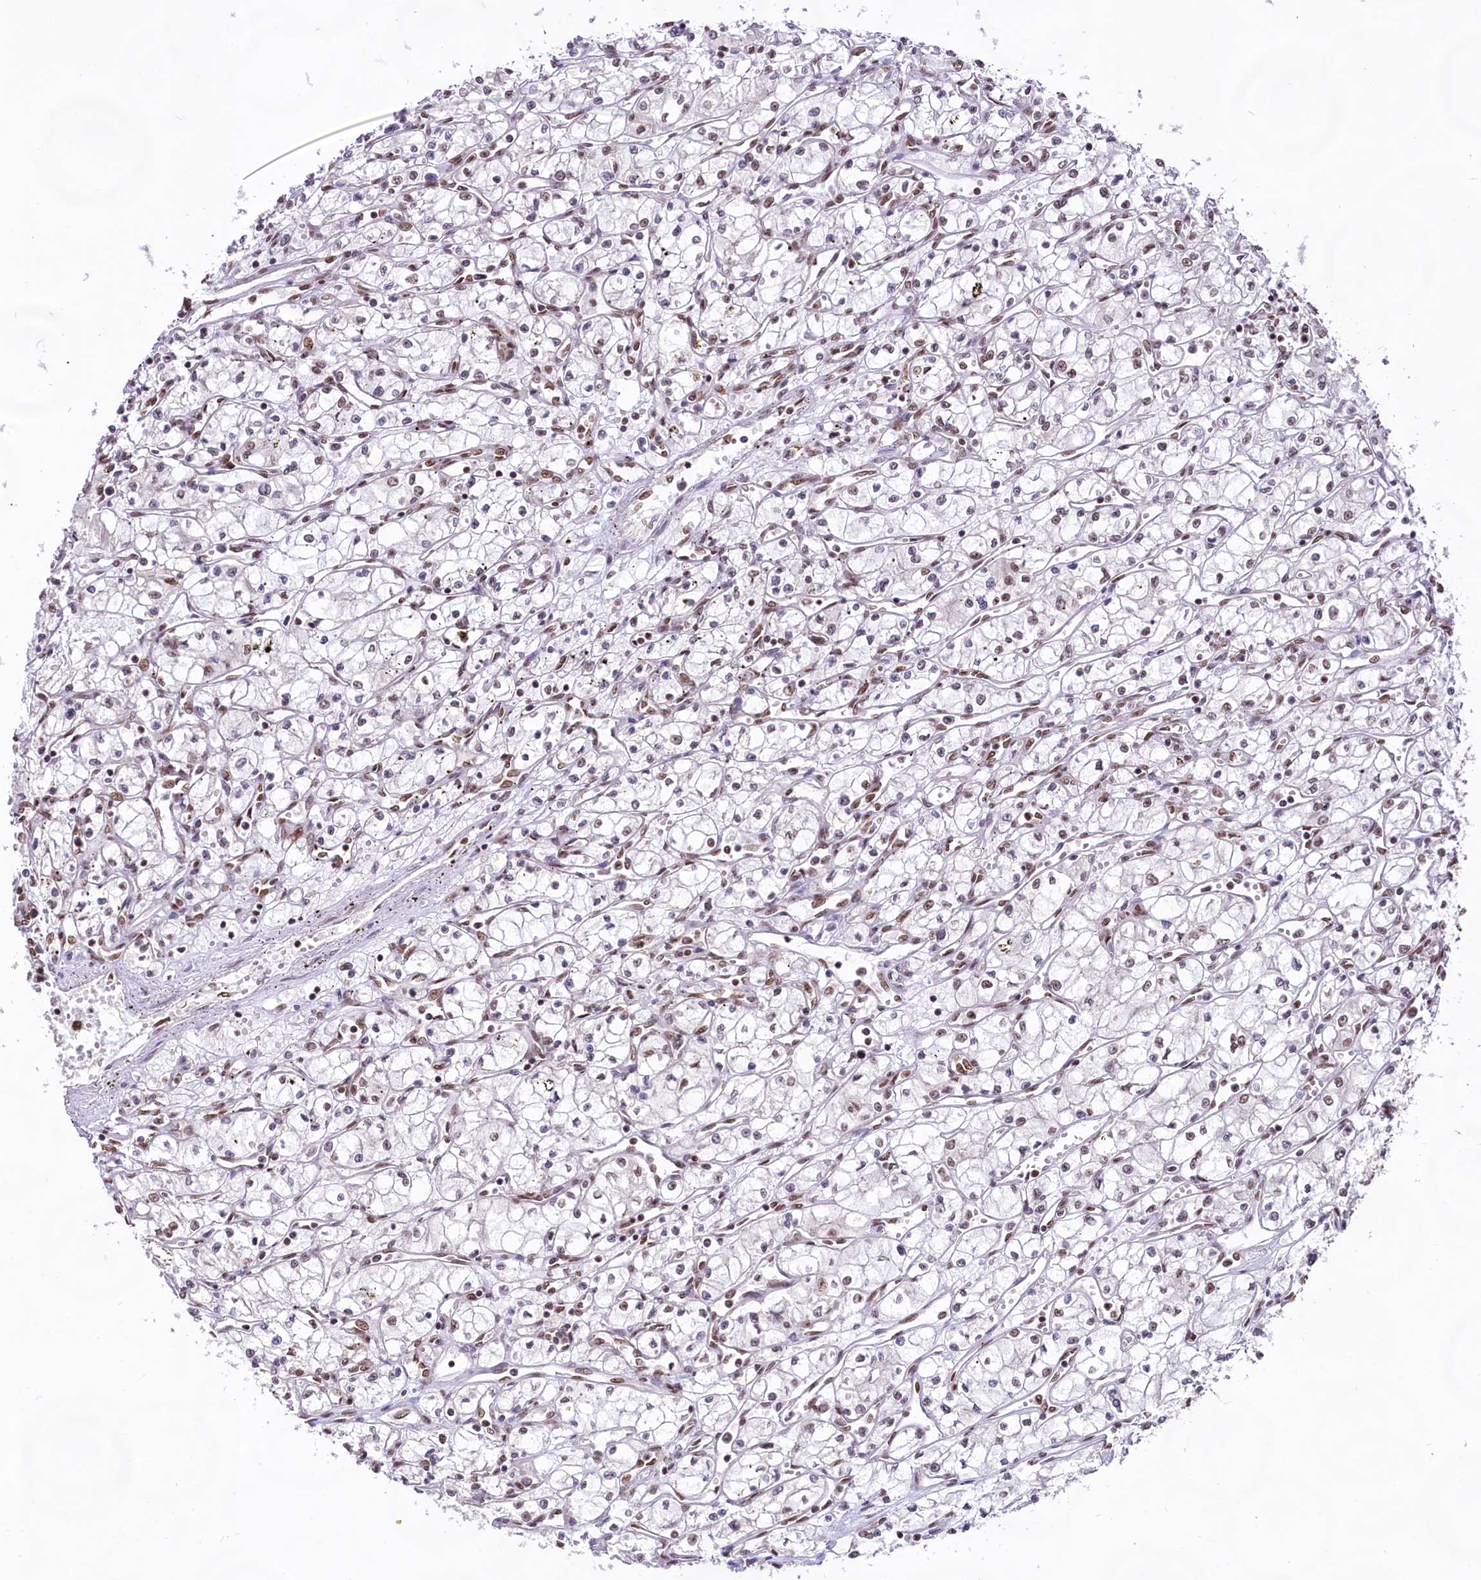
{"staining": {"intensity": "moderate", "quantity": "<25%", "location": "nuclear"}, "tissue": "renal cancer", "cell_type": "Tumor cells", "image_type": "cancer", "snomed": [{"axis": "morphology", "description": "Adenocarcinoma, NOS"}, {"axis": "topography", "description": "Kidney"}], "caption": "Adenocarcinoma (renal) was stained to show a protein in brown. There is low levels of moderate nuclear staining in approximately <25% of tumor cells. Using DAB (3,3'-diaminobenzidine) (brown) and hematoxylin (blue) stains, captured at high magnification using brightfield microscopy.", "gene": "HIRA", "patient": {"sex": "male", "age": 59}}